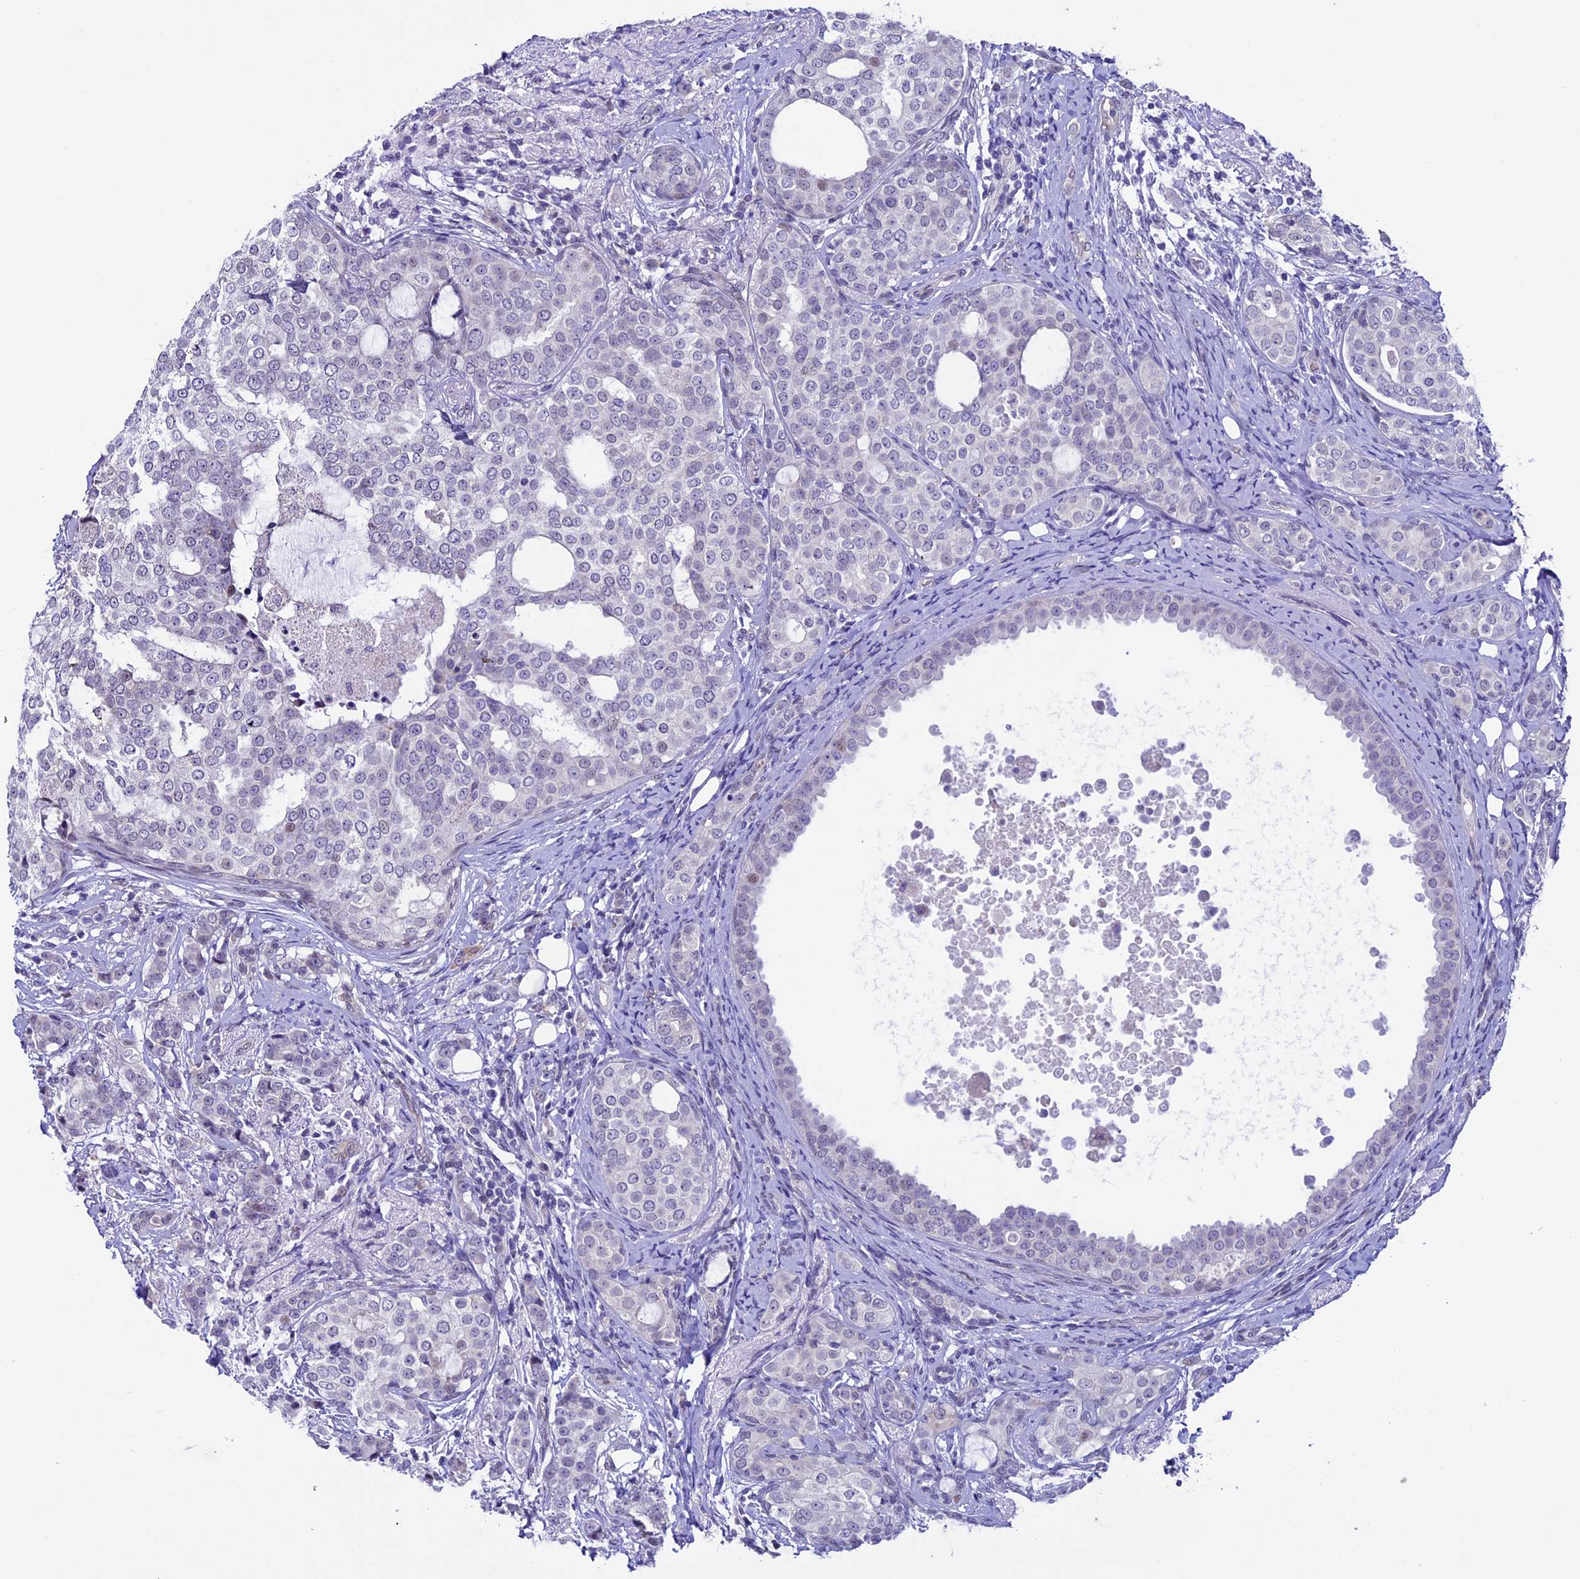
{"staining": {"intensity": "negative", "quantity": "none", "location": "none"}, "tissue": "breast cancer", "cell_type": "Tumor cells", "image_type": "cancer", "snomed": [{"axis": "morphology", "description": "Lobular carcinoma"}, {"axis": "topography", "description": "Breast"}], "caption": "High magnification brightfield microscopy of breast lobular carcinoma stained with DAB (3,3'-diaminobenzidine) (brown) and counterstained with hematoxylin (blue): tumor cells show no significant positivity.", "gene": "TMEM171", "patient": {"sex": "female", "age": 51}}